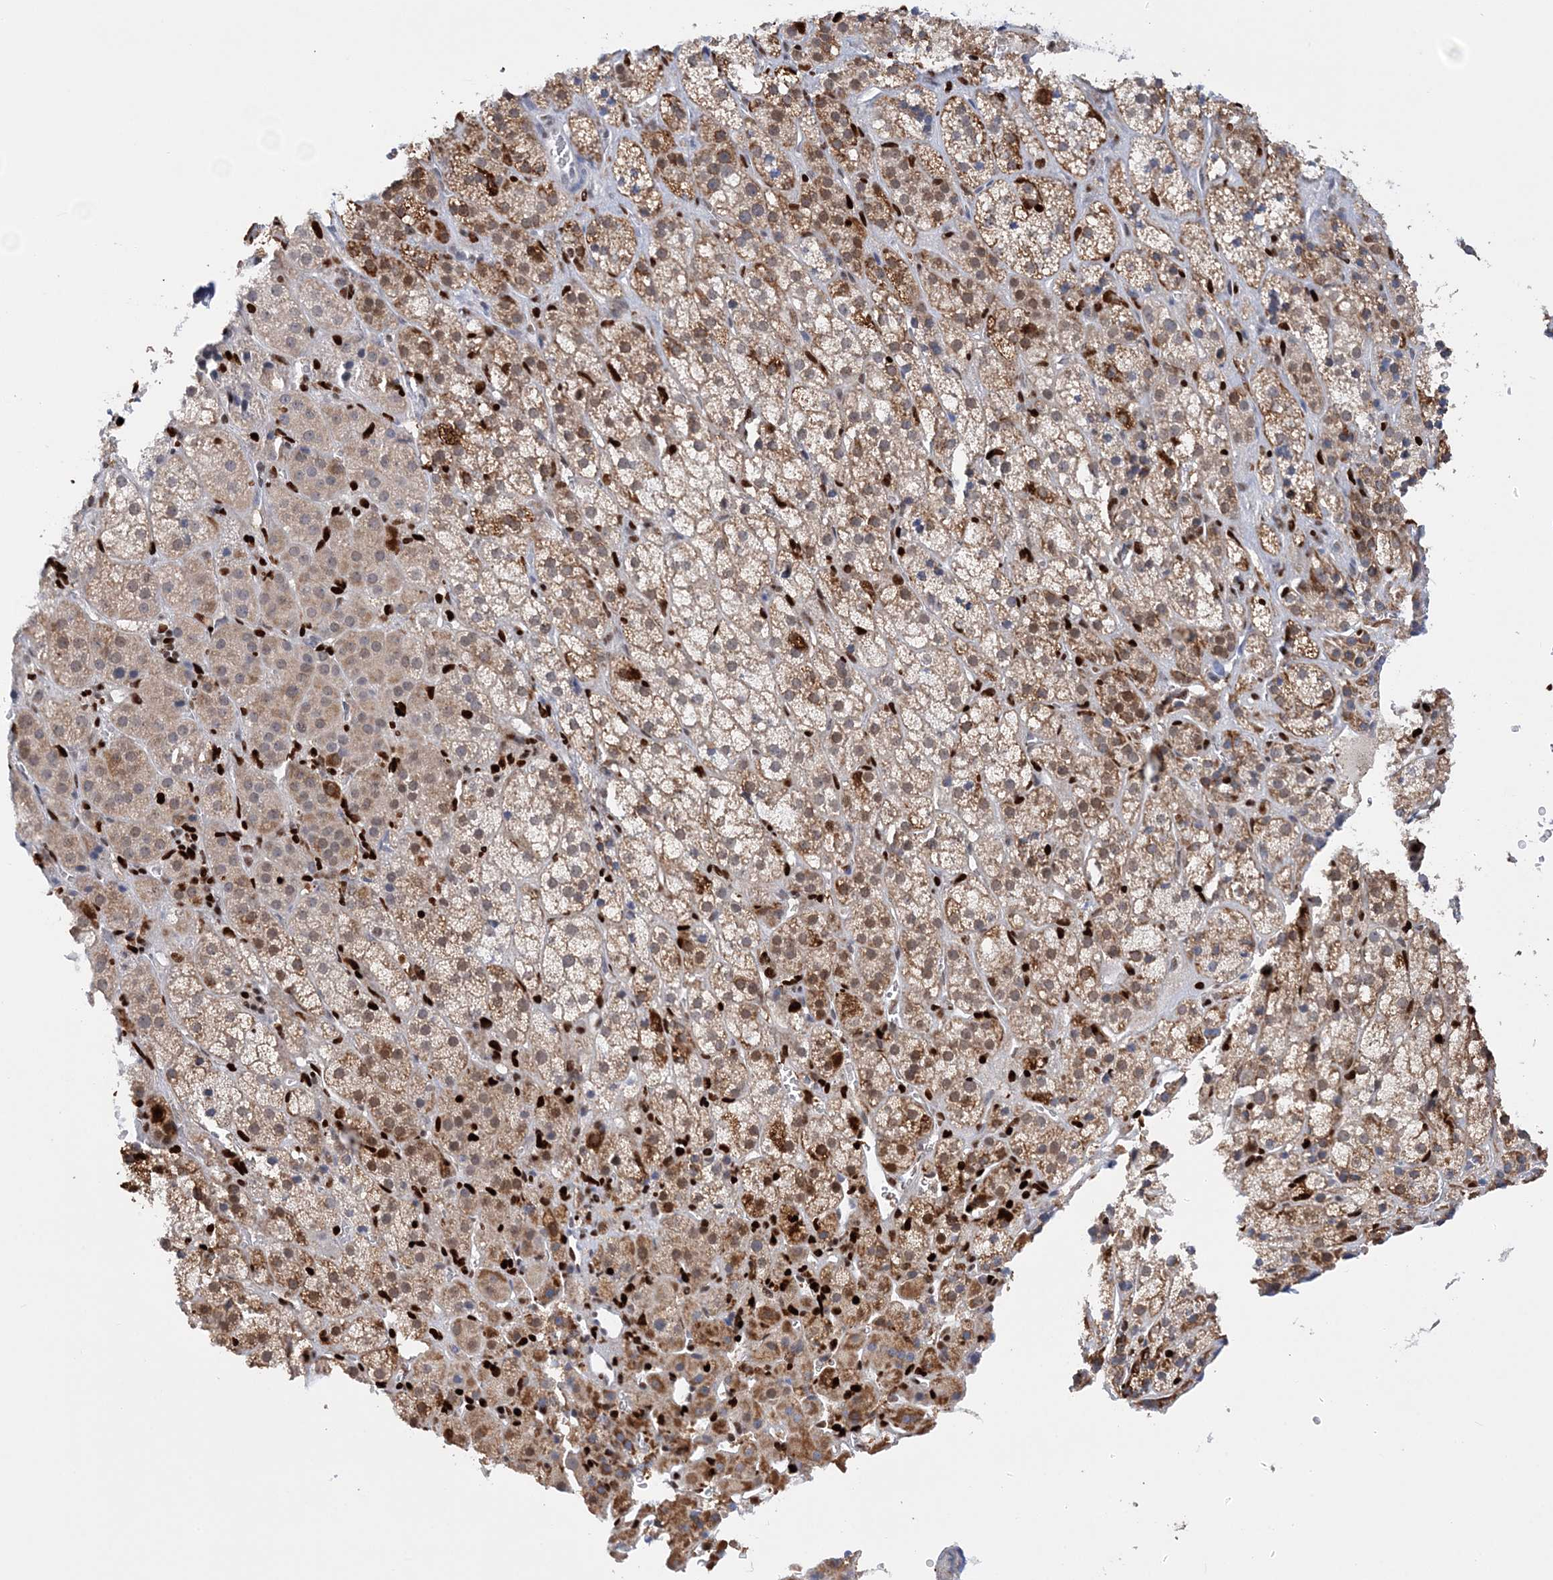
{"staining": {"intensity": "moderate", "quantity": ">75%", "location": "cytoplasmic/membranous,nuclear"}, "tissue": "adrenal gland", "cell_type": "Glandular cells", "image_type": "normal", "snomed": [{"axis": "morphology", "description": "Normal tissue, NOS"}, {"axis": "topography", "description": "Adrenal gland"}], "caption": "Adrenal gland stained for a protein (brown) reveals moderate cytoplasmic/membranous,nuclear positive staining in approximately >75% of glandular cells.", "gene": "NIT2", "patient": {"sex": "female", "age": 57}}